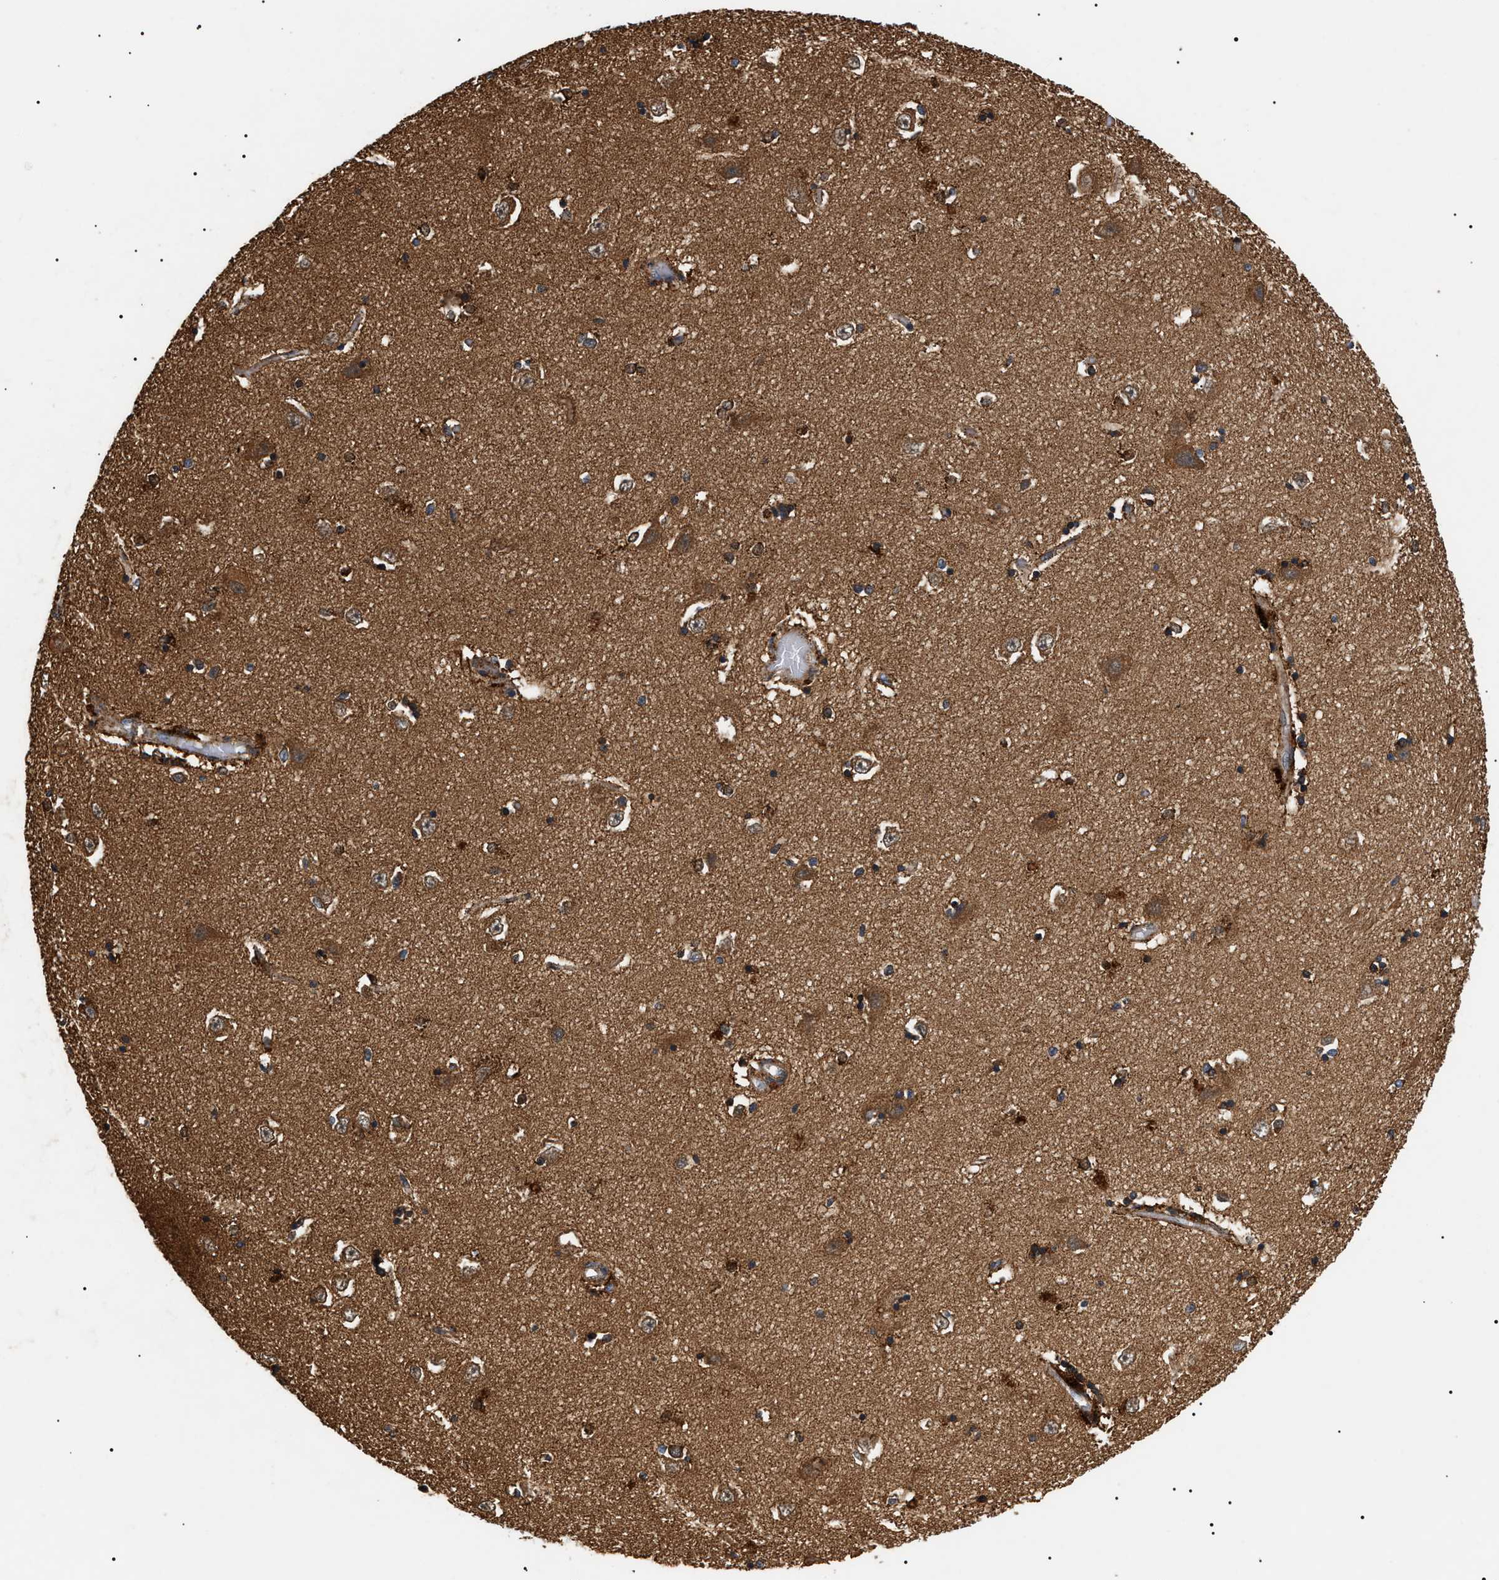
{"staining": {"intensity": "moderate", "quantity": ">75%", "location": "cytoplasmic/membranous"}, "tissue": "hippocampus", "cell_type": "Glial cells", "image_type": "normal", "snomed": [{"axis": "morphology", "description": "Normal tissue, NOS"}, {"axis": "topography", "description": "Hippocampus"}], "caption": "Protein expression analysis of normal hippocampus demonstrates moderate cytoplasmic/membranous positivity in approximately >75% of glial cells. The staining was performed using DAB to visualize the protein expression in brown, while the nuclei were stained in blue with hematoxylin (Magnification: 20x).", "gene": "ZBTB26", "patient": {"sex": "male", "age": 45}}